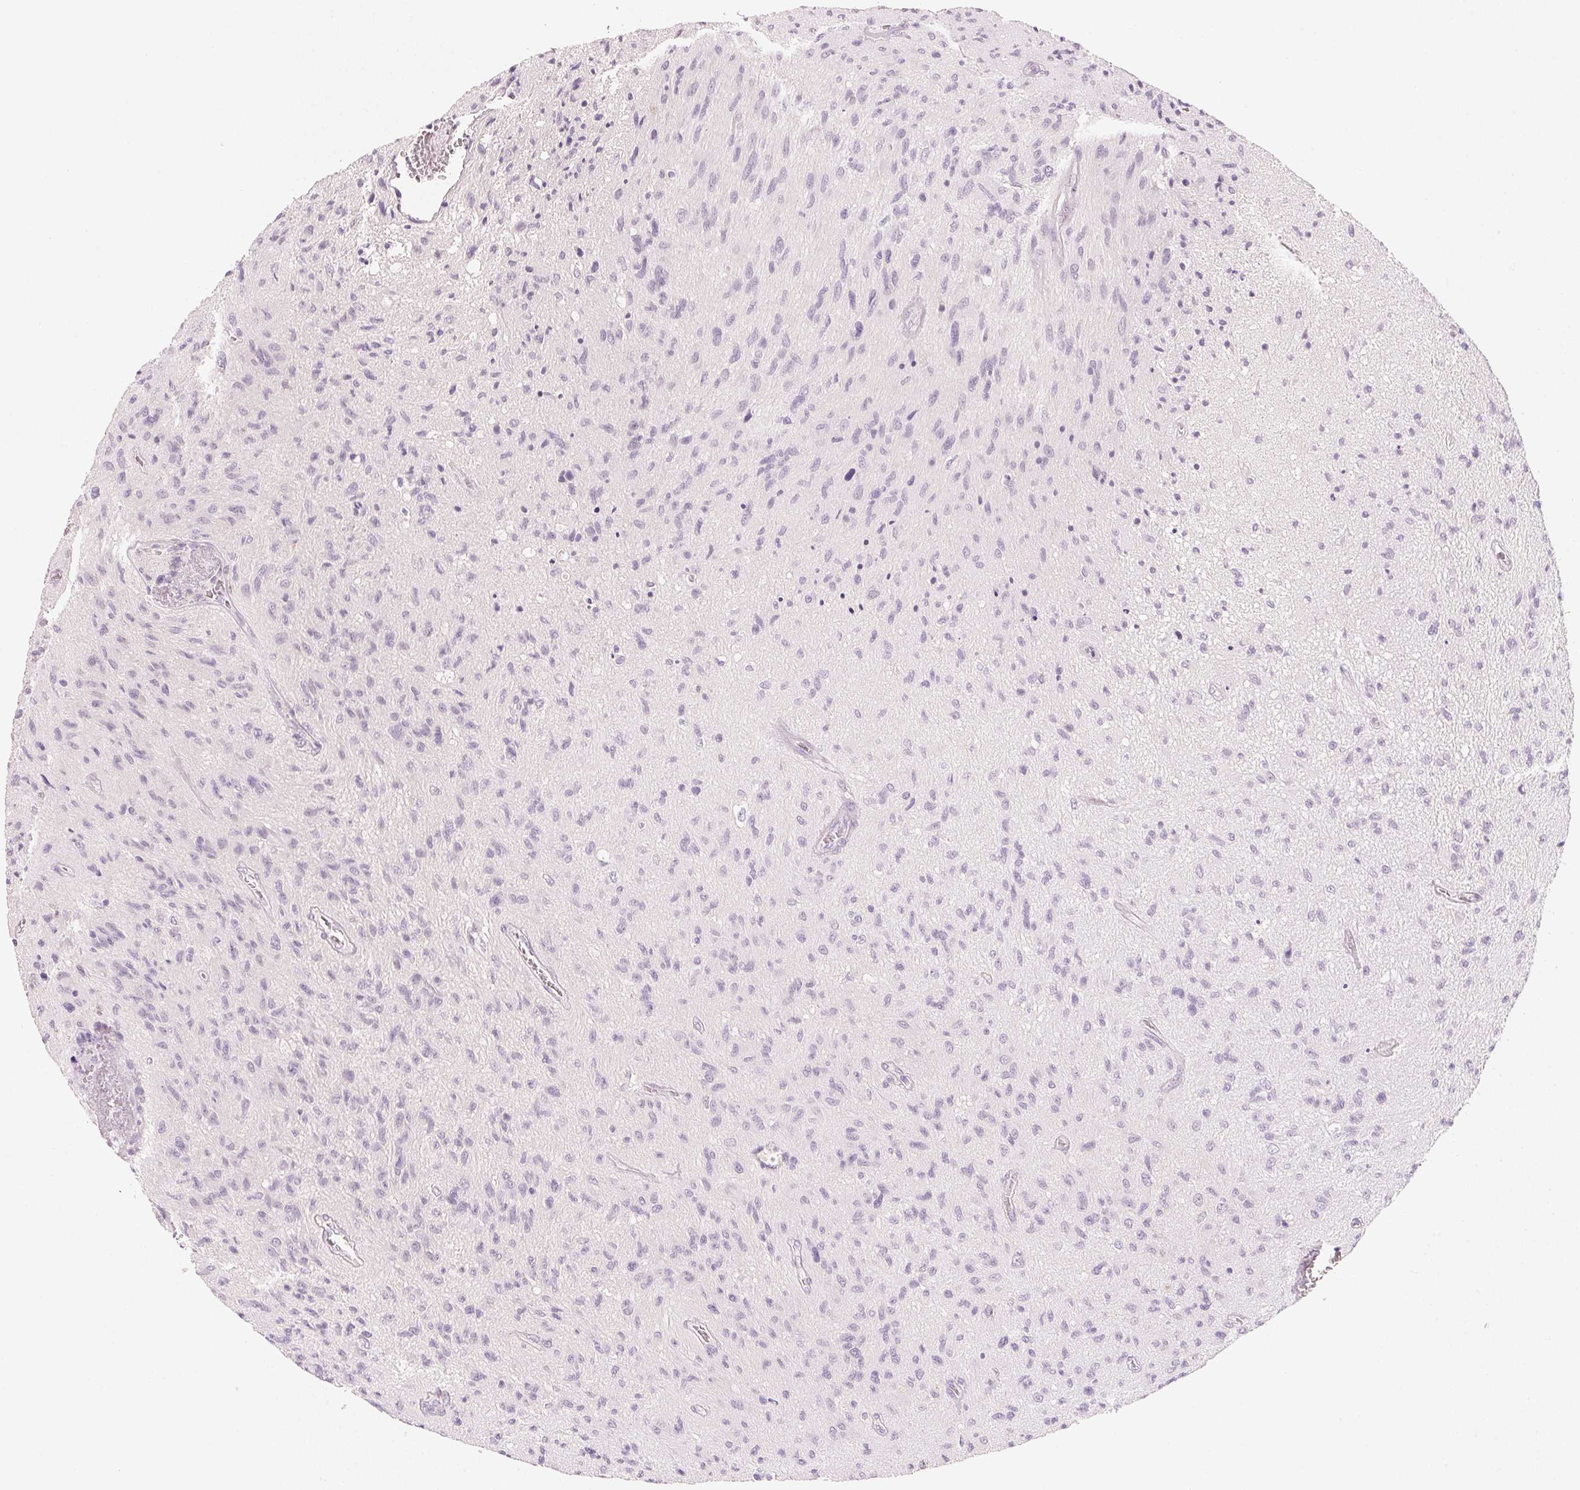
{"staining": {"intensity": "negative", "quantity": "none", "location": "none"}, "tissue": "glioma", "cell_type": "Tumor cells", "image_type": "cancer", "snomed": [{"axis": "morphology", "description": "Glioma, malignant, High grade"}, {"axis": "topography", "description": "Brain"}], "caption": "This image is of glioma stained with immunohistochemistry (IHC) to label a protein in brown with the nuclei are counter-stained blue. There is no expression in tumor cells.", "gene": "HOXB13", "patient": {"sex": "male", "age": 54}}